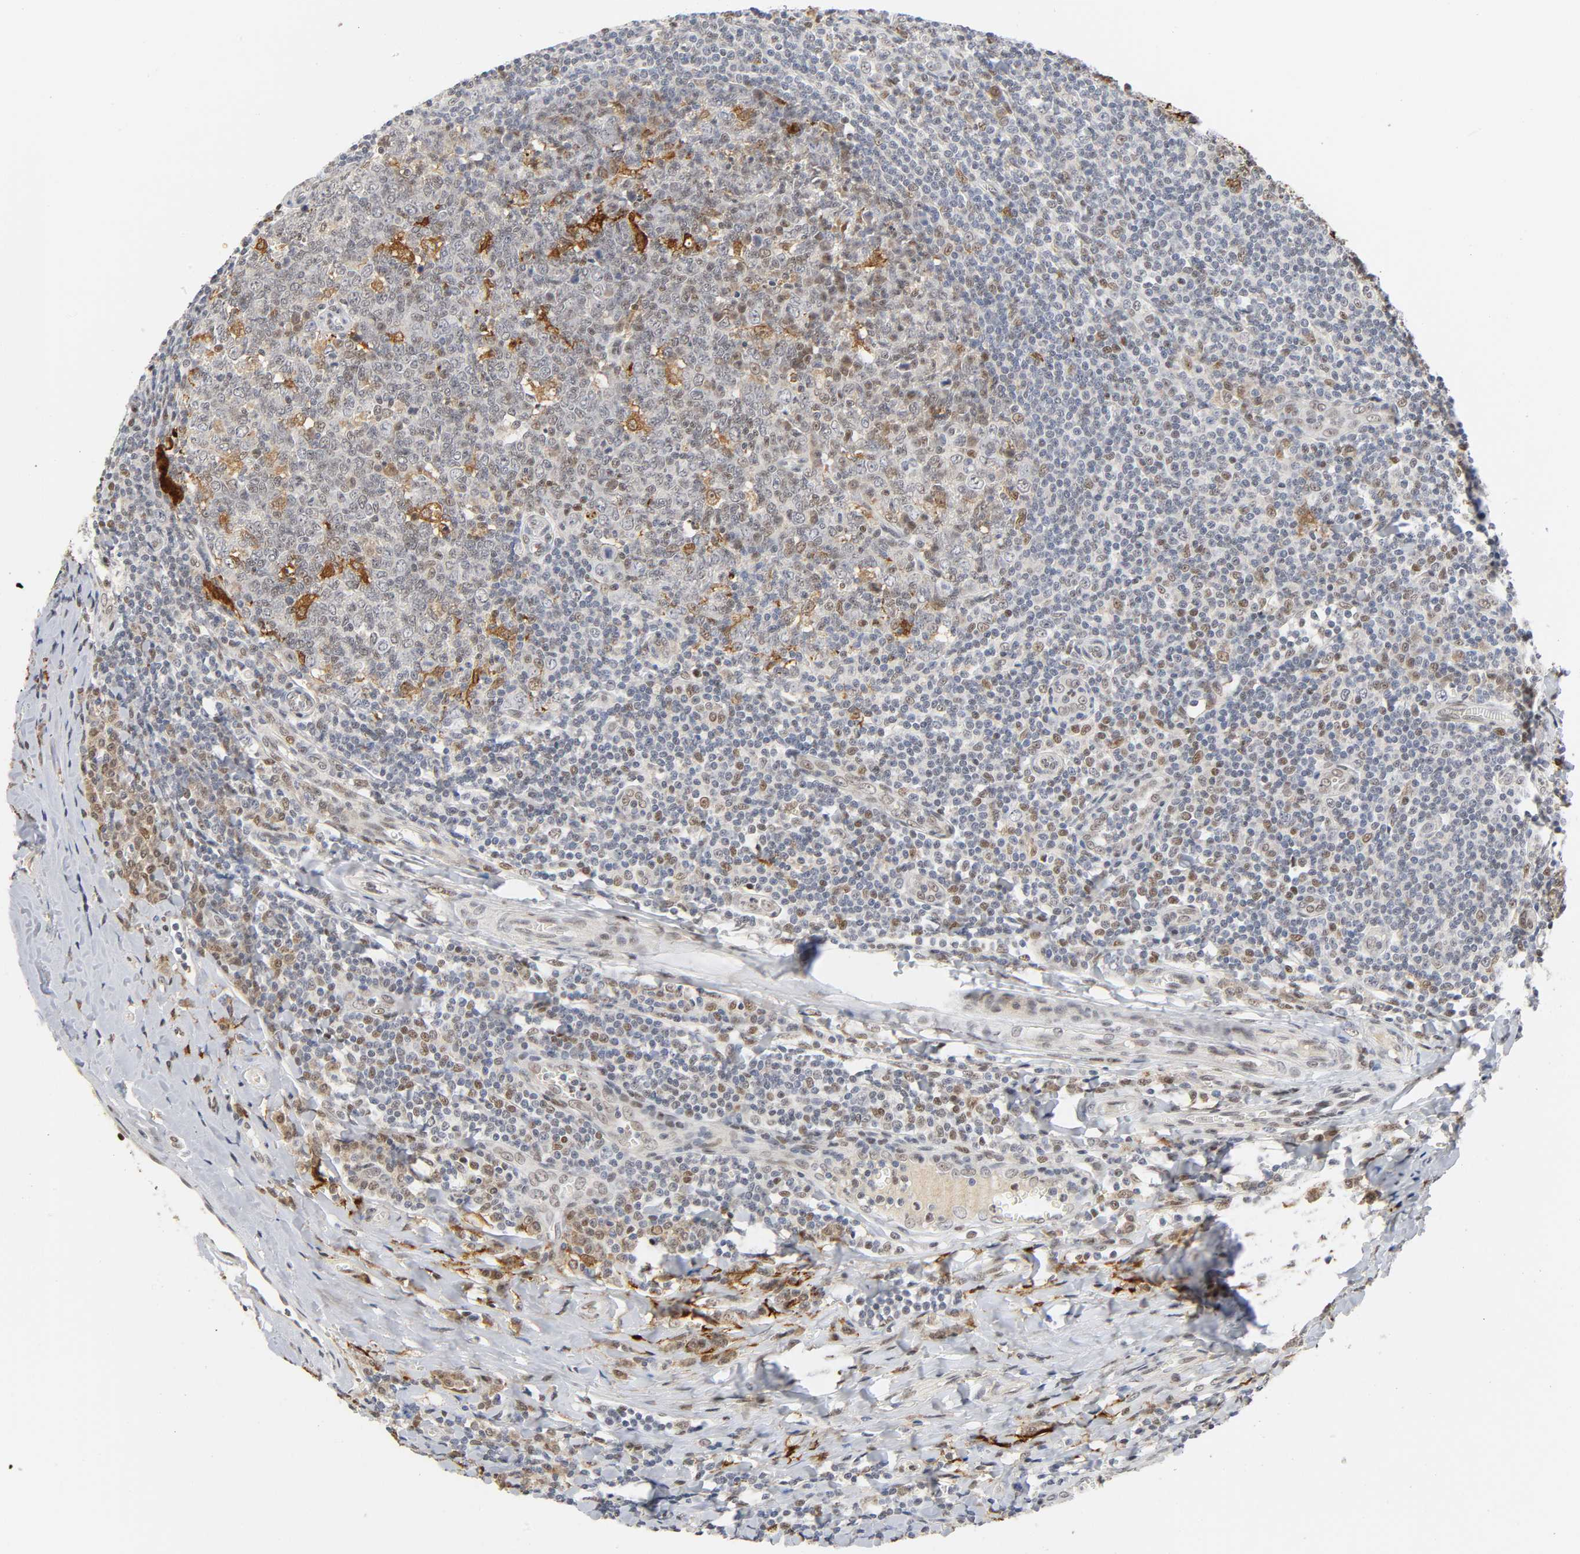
{"staining": {"intensity": "moderate", "quantity": ">75%", "location": "nuclear"}, "tissue": "tonsil", "cell_type": "Germinal center cells", "image_type": "normal", "snomed": [{"axis": "morphology", "description": "Normal tissue, NOS"}, {"axis": "topography", "description": "Tonsil"}], "caption": "Immunohistochemical staining of normal human tonsil displays medium levels of moderate nuclear positivity in about >75% of germinal center cells.", "gene": "KAT2B", "patient": {"sex": "male", "age": 31}}